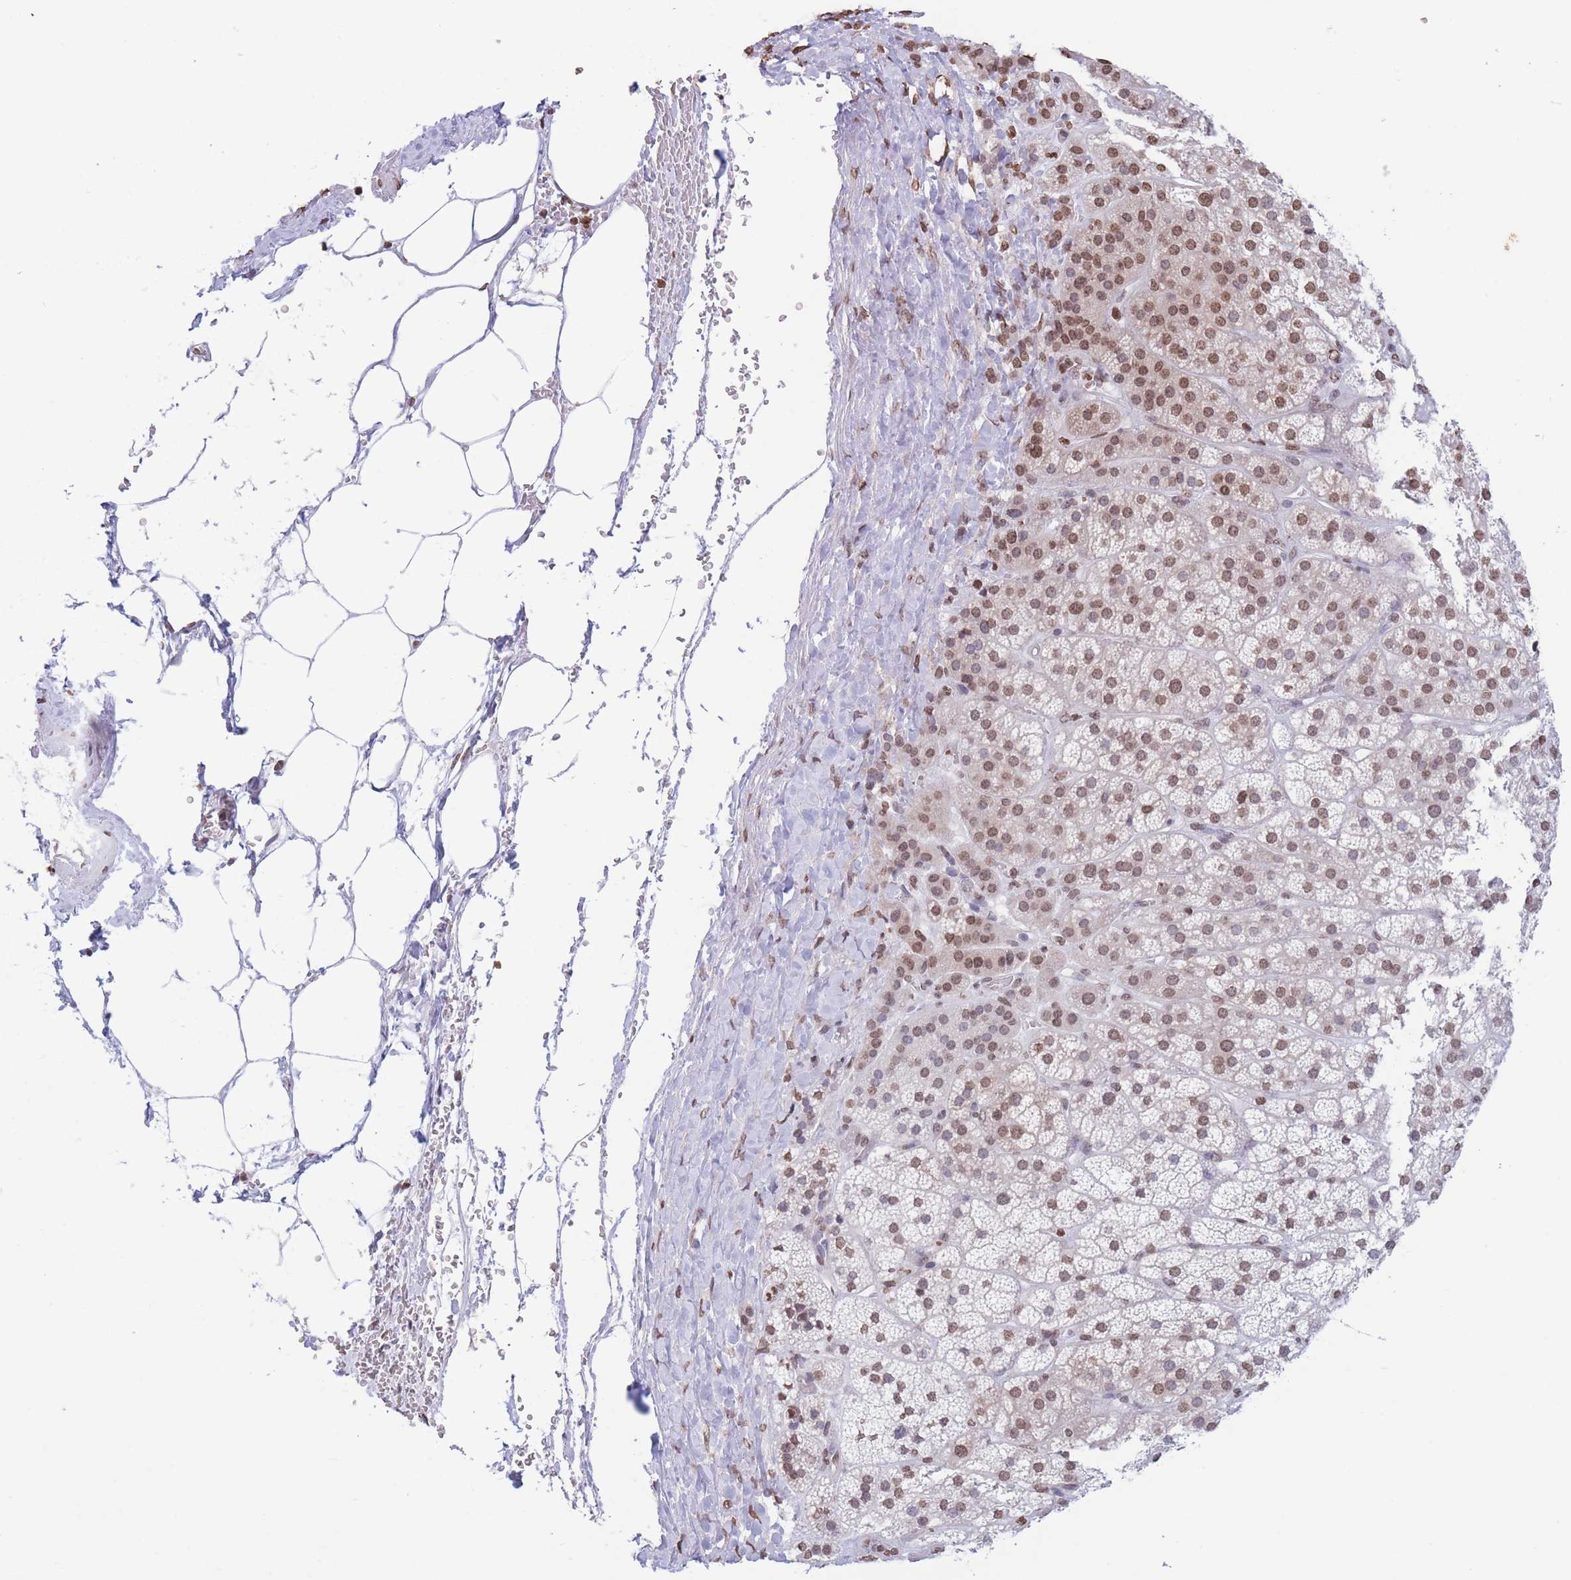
{"staining": {"intensity": "moderate", "quantity": ">75%", "location": "nuclear"}, "tissue": "adrenal gland", "cell_type": "Glandular cells", "image_type": "normal", "snomed": [{"axis": "morphology", "description": "Normal tissue, NOS"}, {"axis": "topography", "description": "Adrenal gland"}], "caption": "Adrenal gland stained for a protein displays moderate nuclear positivity in glandular cells. (brown staining indicates protein expression, while blue staining denotes nuclei).", "gene": "H2BC10", "patient": {"sex": "female", "age": 70}}